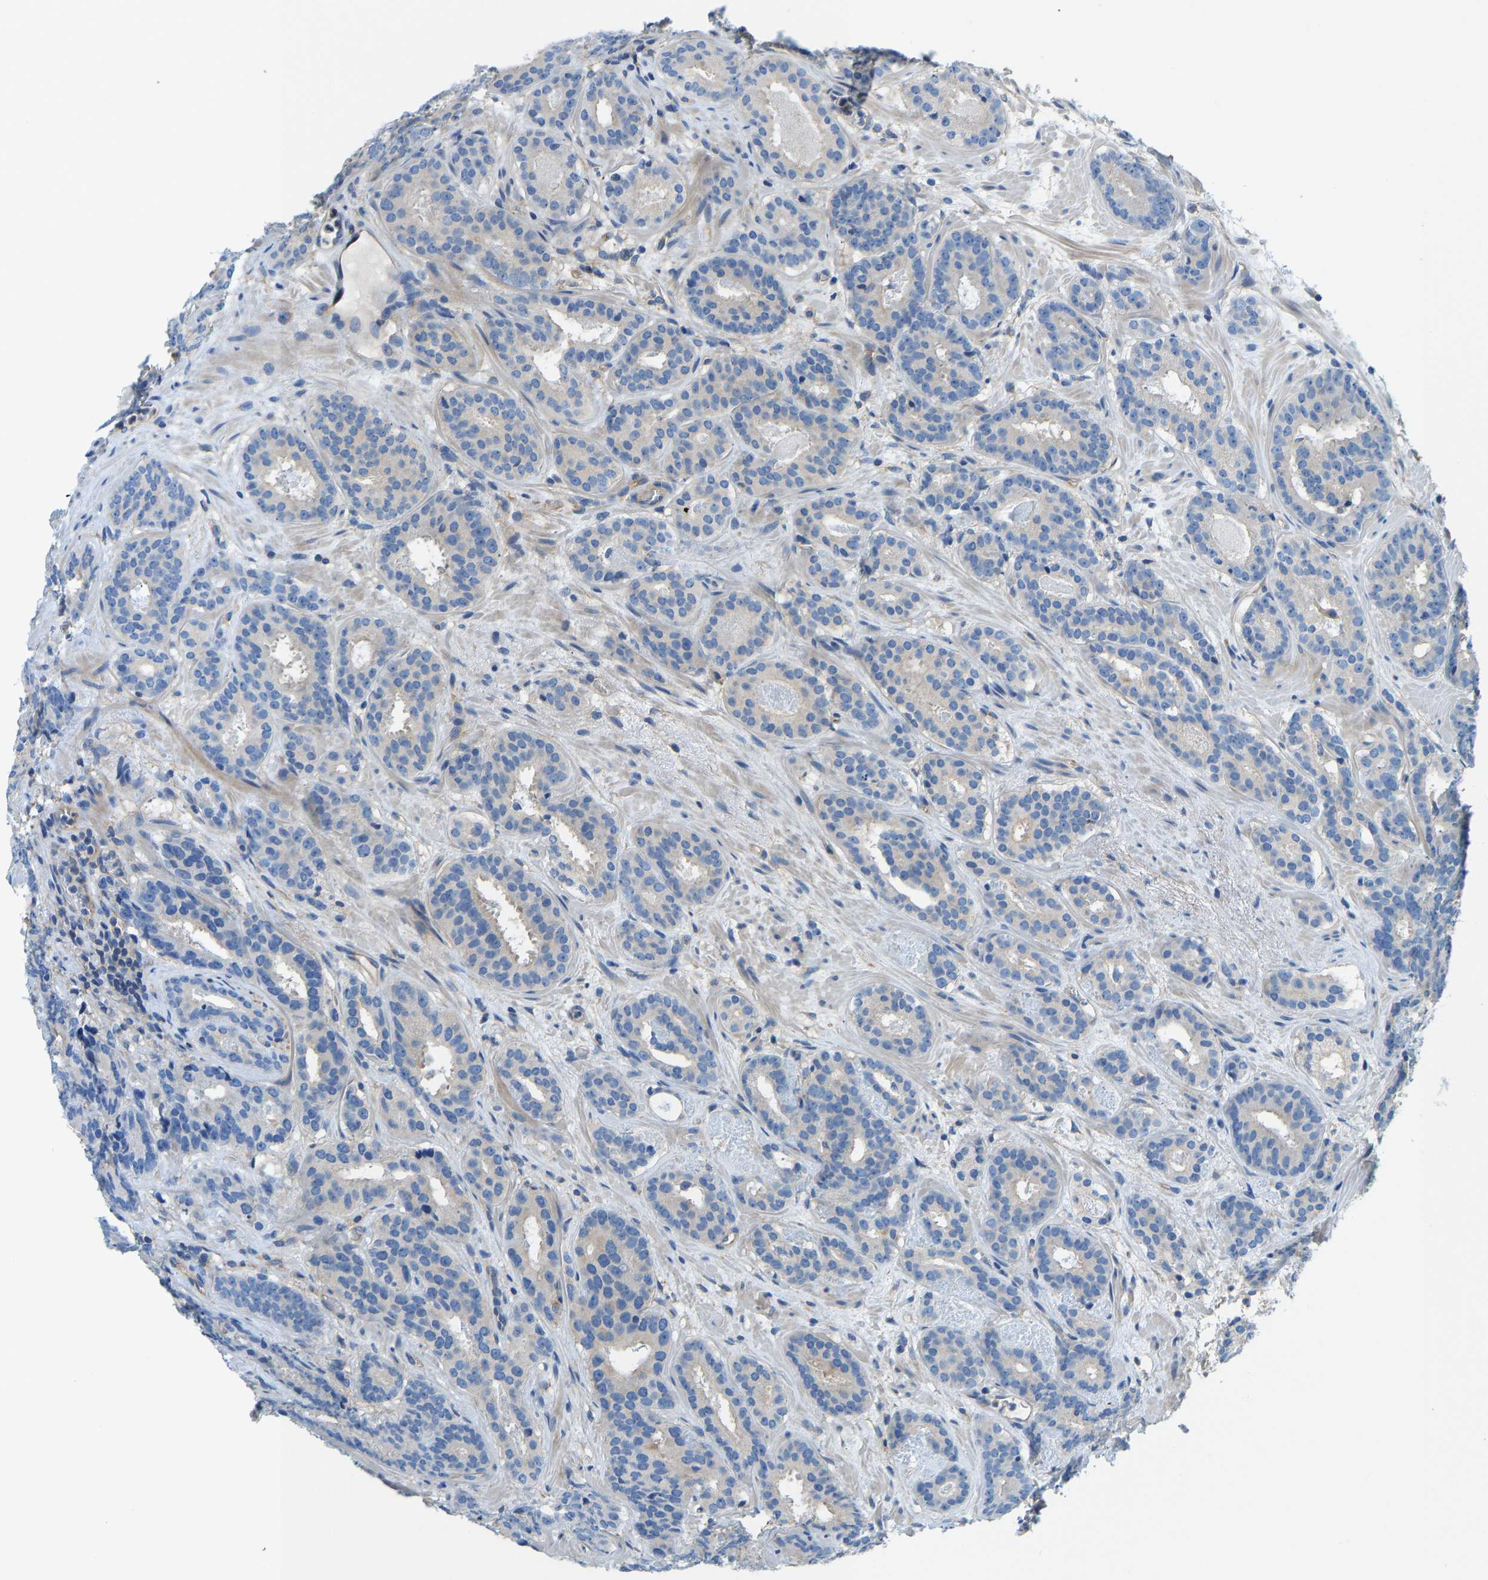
{"staining": {"intensity": "negative", "quantity": "none", "location": "none"}, "tissue": "prostate cancer", "cell_type": "Tumor cells", "image_type": "cancer", "snomed": [{"axis": "morphology", "description": "Adenocarcinoma, Low grade"}, {"axis": "topography", "description": "Prostate"}], "caption": "This is an immunohistochemistry (IHC) histopathology image of prostate cancer. There is no positivity in tumor cells.", "gene": "CHAD", "patient": {"sex": "male", "age": 69}}